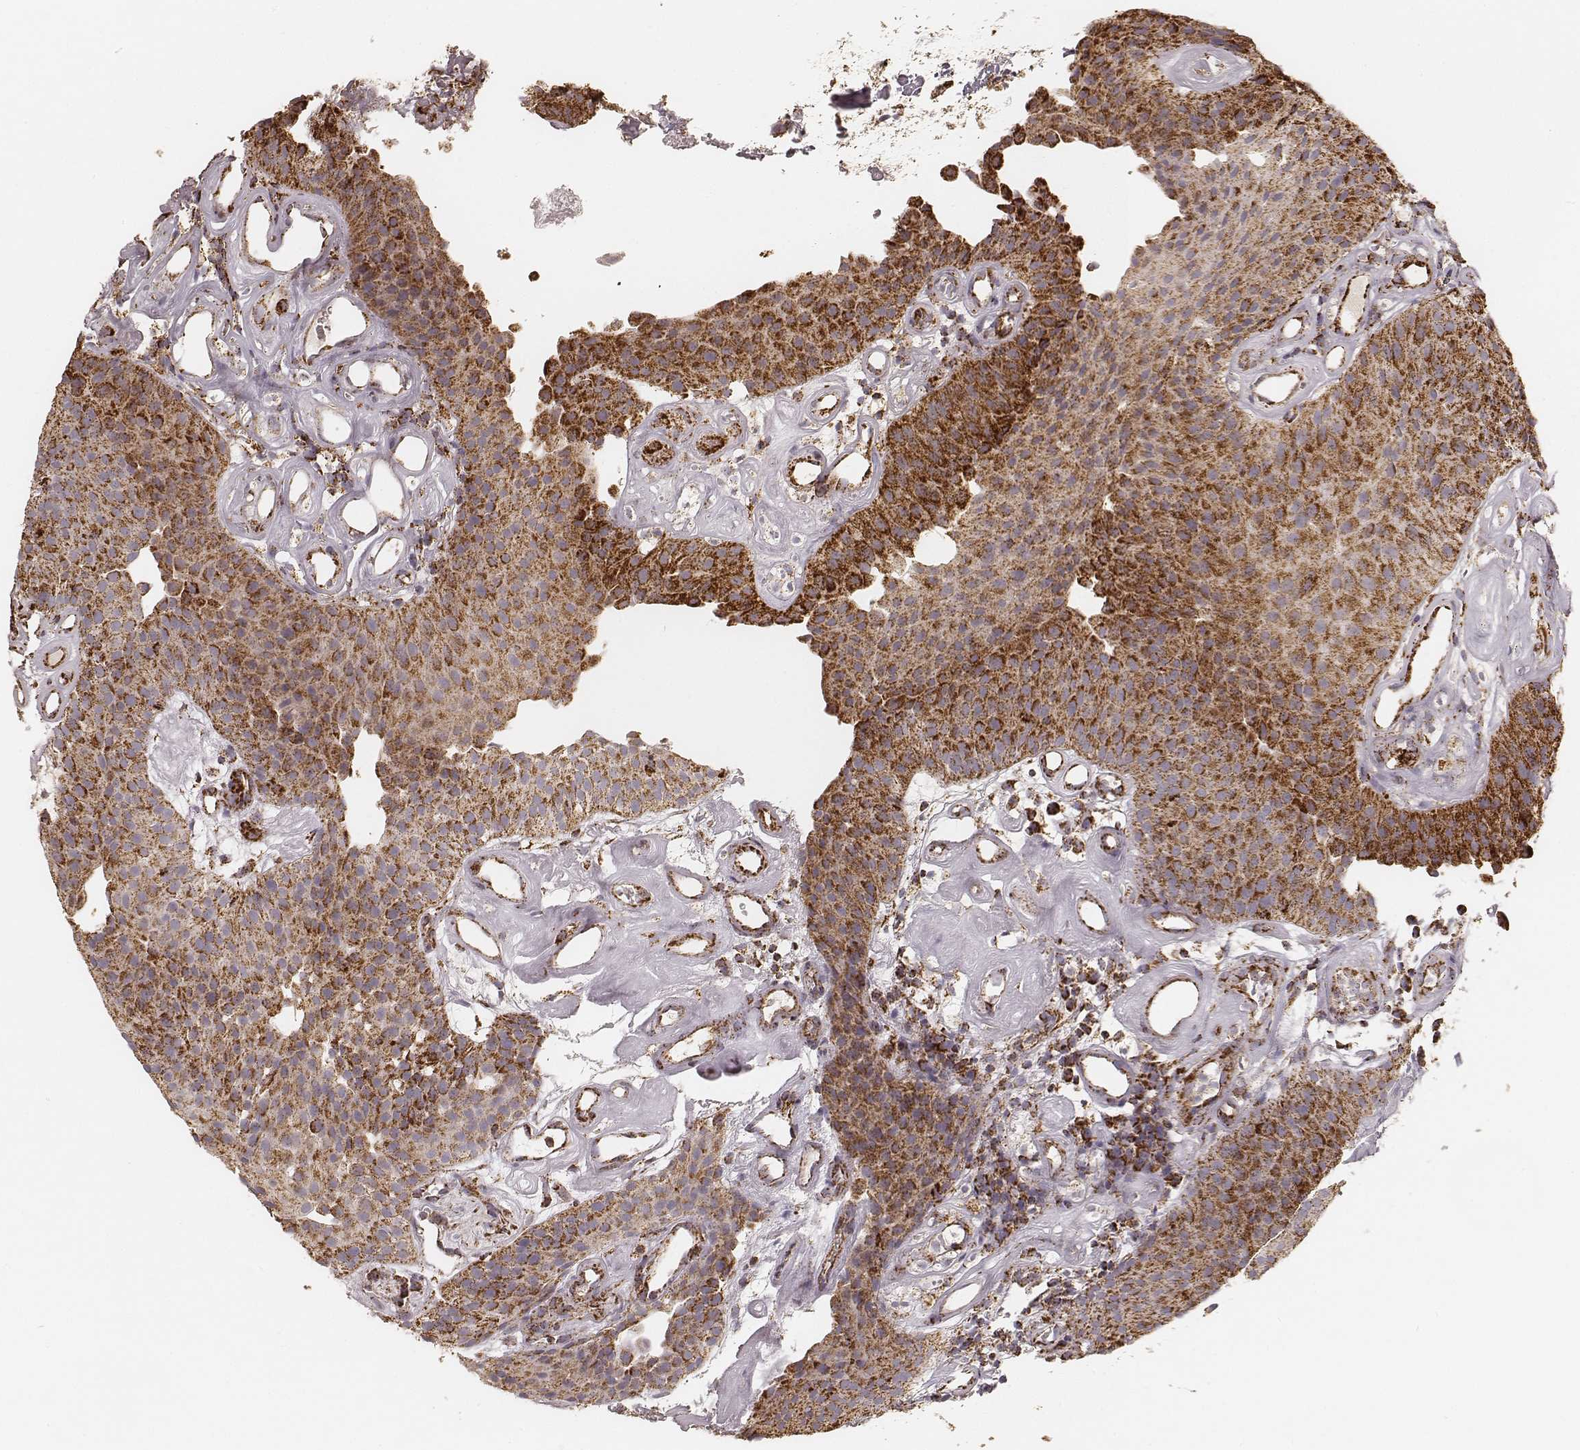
{"staining": {"intensity": "strong", "quantity": ">75%", "location": "cytoplasmic/membranous"}, "tissue": "urothelial cancer", "cell_type": "Tumor cells", "image_type": "cancer", "snomed": [{"axis": "morphology", "description": "Urothelial carcinoma, Low grade"}, {"axis": "topography", "description": "Urinary bladder"}], "caption": "Immunohistochemistry (IHC) of urothelial carcinoma (low-grade) displays high levels of strong cytoplasmic/membranous expression in approximately >75% of tumor cells.", "gene": "CS", "patient": {"sex": "female", "age": 87}}